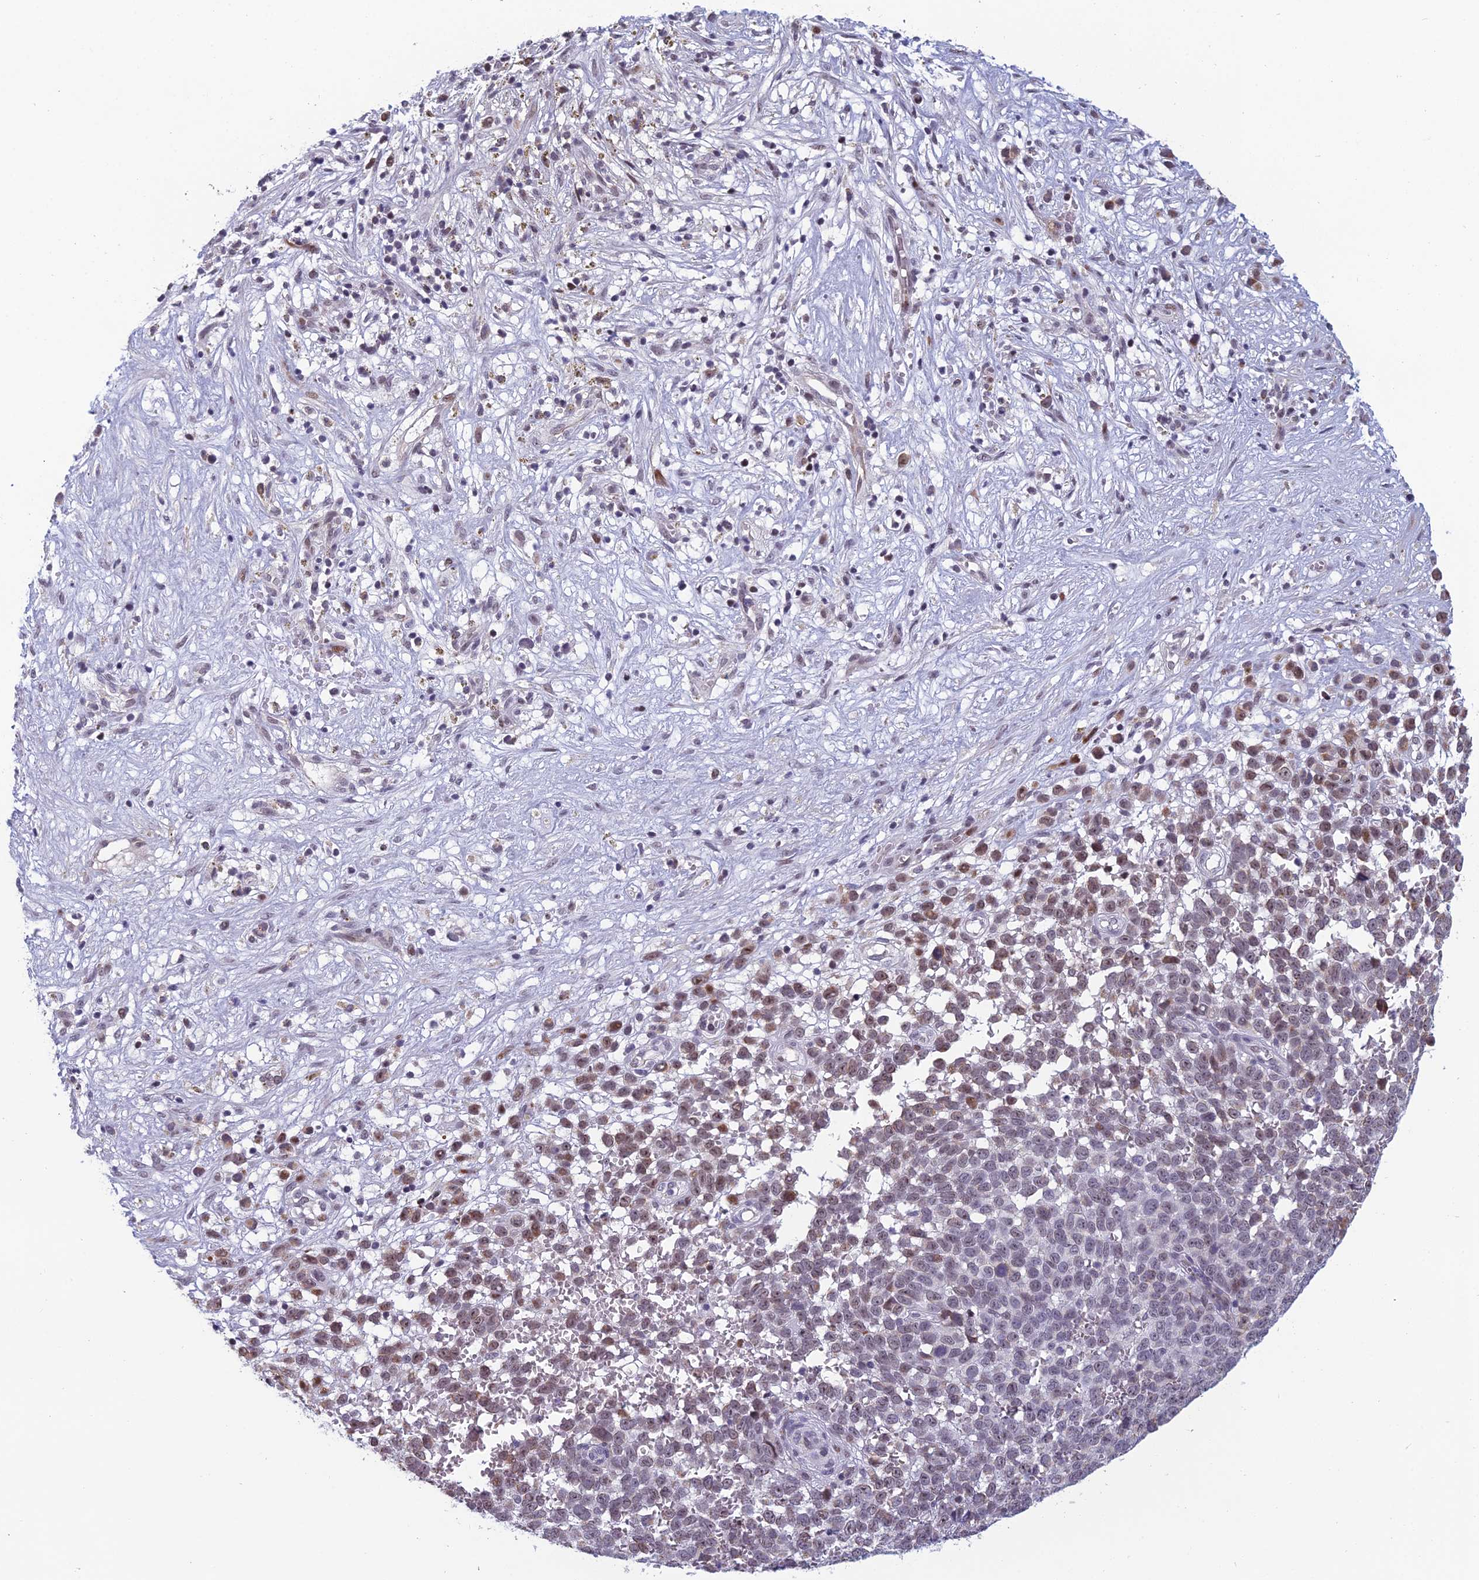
{"staining": {"intensity": "weak", "quantity": "<25%", "location": "nuclear"}, "tissue": "melanoma", "cell_type": "Tumor cells", "image_type": "cancer", "snomed": [{"axis": "morphology", "description": "Malignant melanoma, NOS"}, {"axis": "topography", "description": "Nose, NOS"}], "caption": "Tumor cells show no significant protein positivity in melanoma.", "gene": "RGS17", "patient": {"sex": "female", "age": 48}}